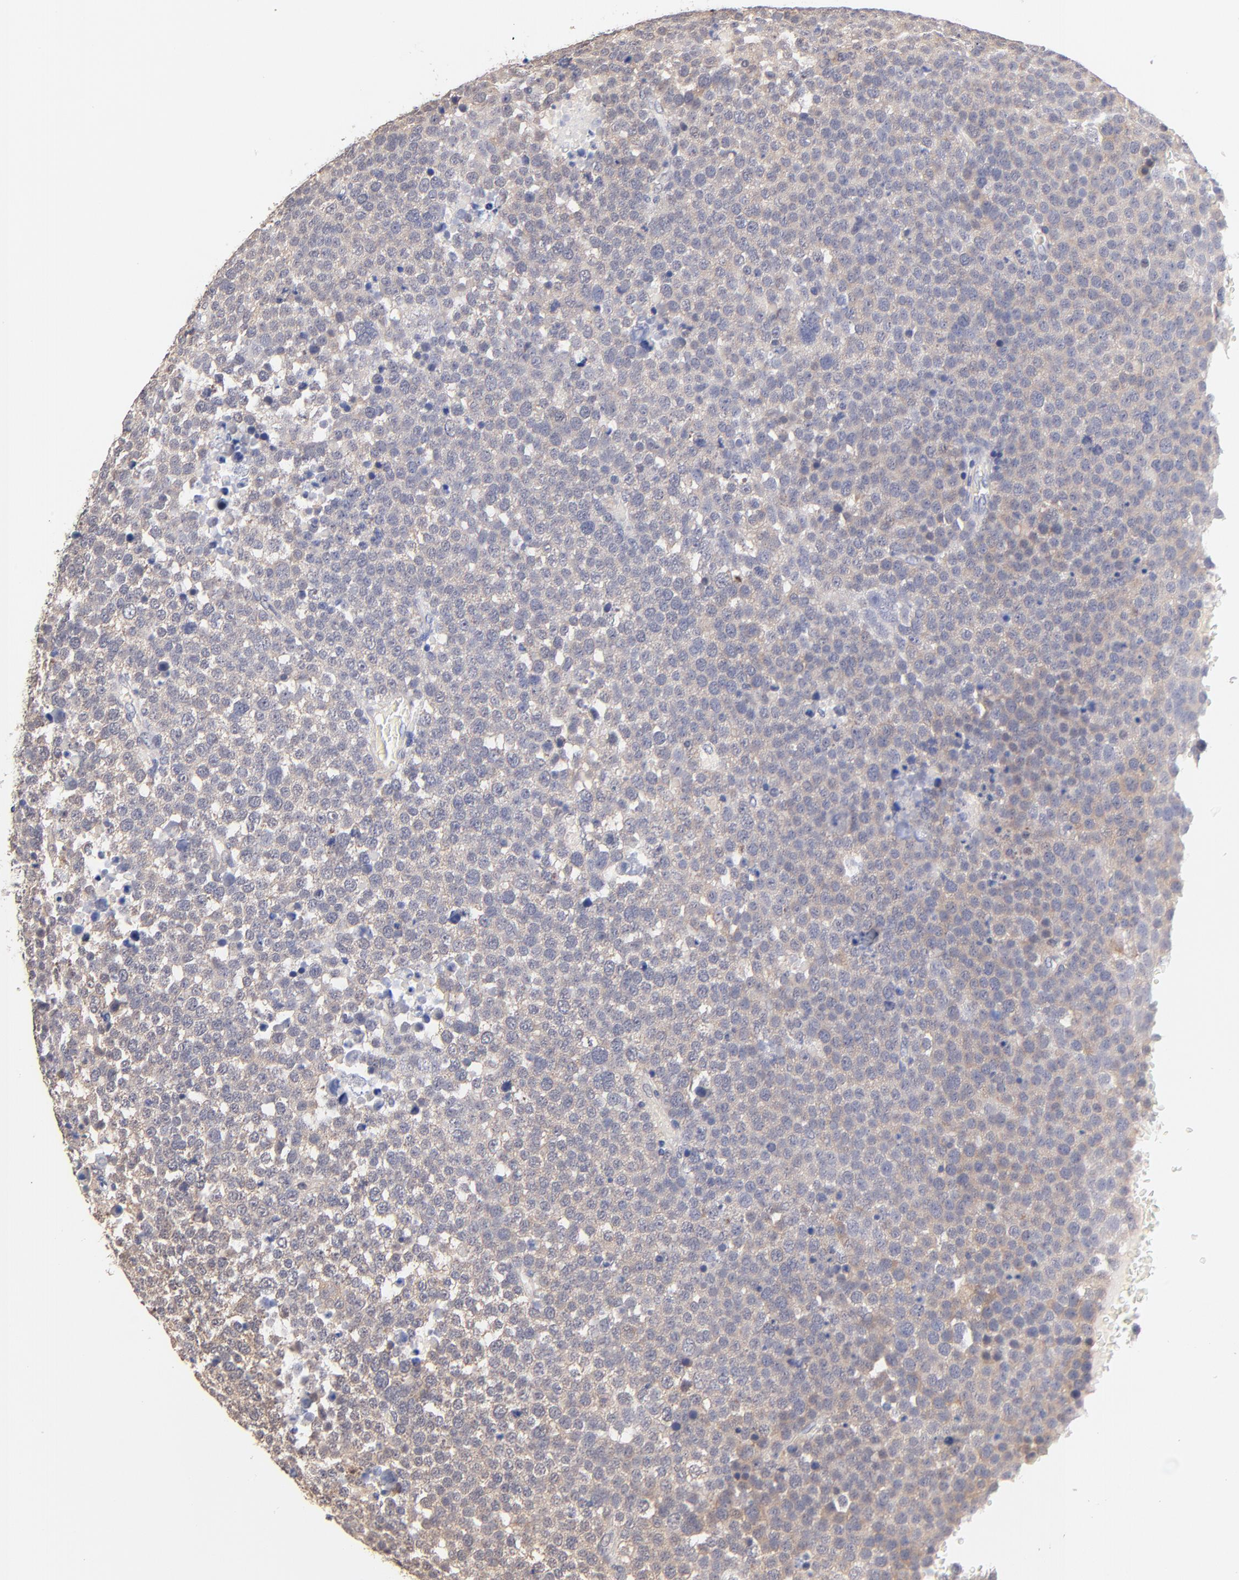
{"staining": {"intensity": "negative", "quantity": "none", "location": "none"}, "tissue": "testis cancer", "cell_type": "Tumor cells", "image_type": "cancer", "snomed": [{"axis": "morphology", "description": "Seminoma, NOS"}, {"axis": "topography", "description": "Testis"}], "caption": "Immunohistochemistry (IHC) of human testis cancer shows no staining in tumor cells.", "gene": "RIBC2", "patient": {"sex": "male", "age": 71}}